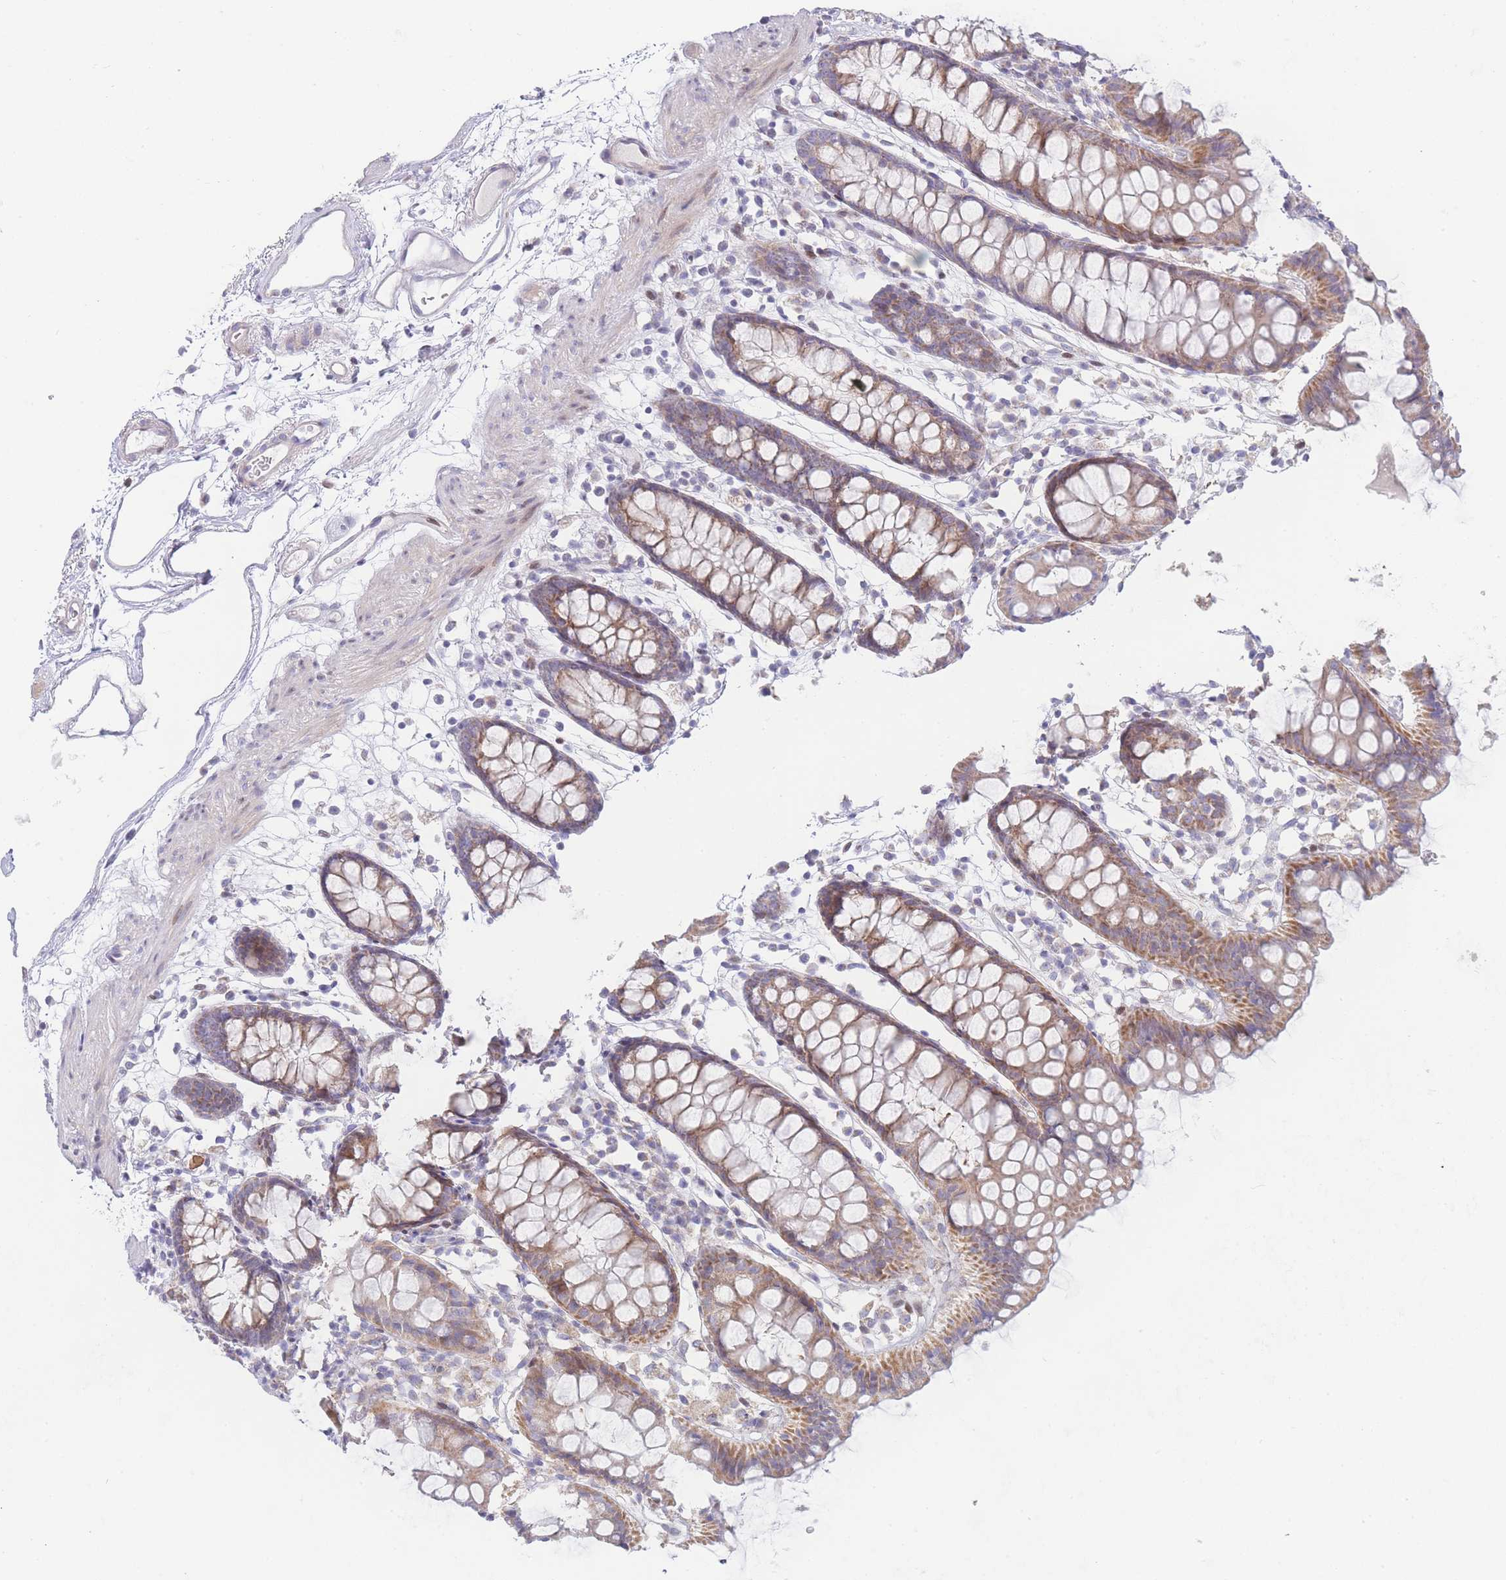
{"staining": {"intensity": "weak", "quantity": "25%-75%", "location": "cytoplasmic/membranous"}, "tissue": "colon", "cell_type": "Endothelial cells", "image_type": "normal", "snomed": [{"axis": "morphology", "description": "Normal tissue, NOS"}, {"axis": "topography", "description": "Colon"}], "caption": "Protein expression analysis of normal colon reveals weak cytoplasmic/membranous staining in about 25%-75% of endothelial cells.", "gene": "GPAM", "patient": {"sex": "female", "age": 84}}